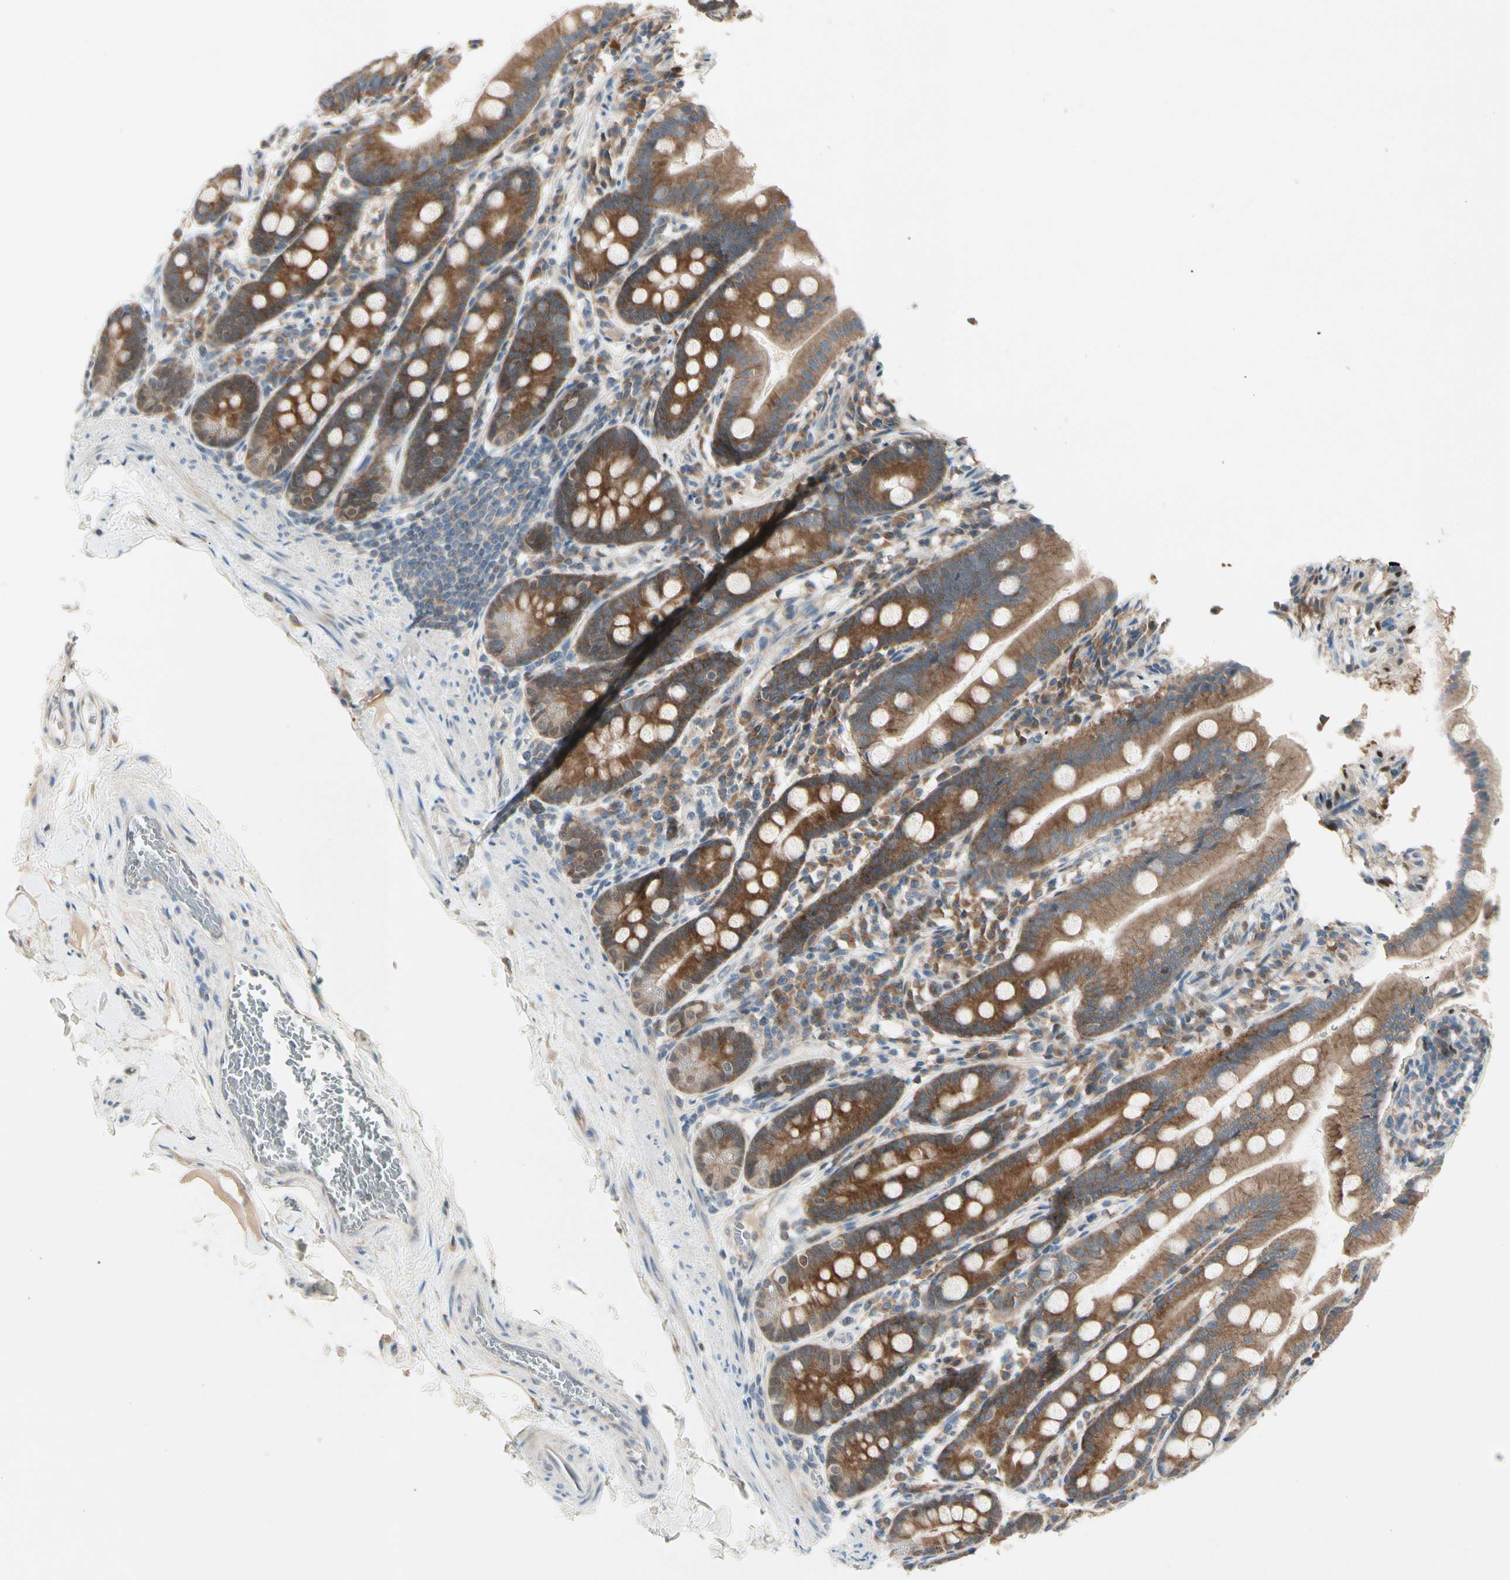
{"staining": {"intensity": "moderate", "quantity": ">75%", "location": "cytoplasmic/membranous"}, "tissue": "duodenum", "cell_type": "Glandular cells", "image_type": "normal", "snomed": [{"axis": "morphology", "description": "Normal tissue, NOS"}, {"axis": "topography", "description": "Duodenum"}], "caption": "Protein expression analysis of normal duodenum shows moderate cytoplasmic/membranous staining in about >75% of glandular cells. The staining was performed using DAB (3,3'-diaminobenzidine), with brown indicating positive protein expression. Nuclei are stained blue with hematoxylin.", "gene": "IL1R1", "patient": {"sex": "male", "age": 50}}